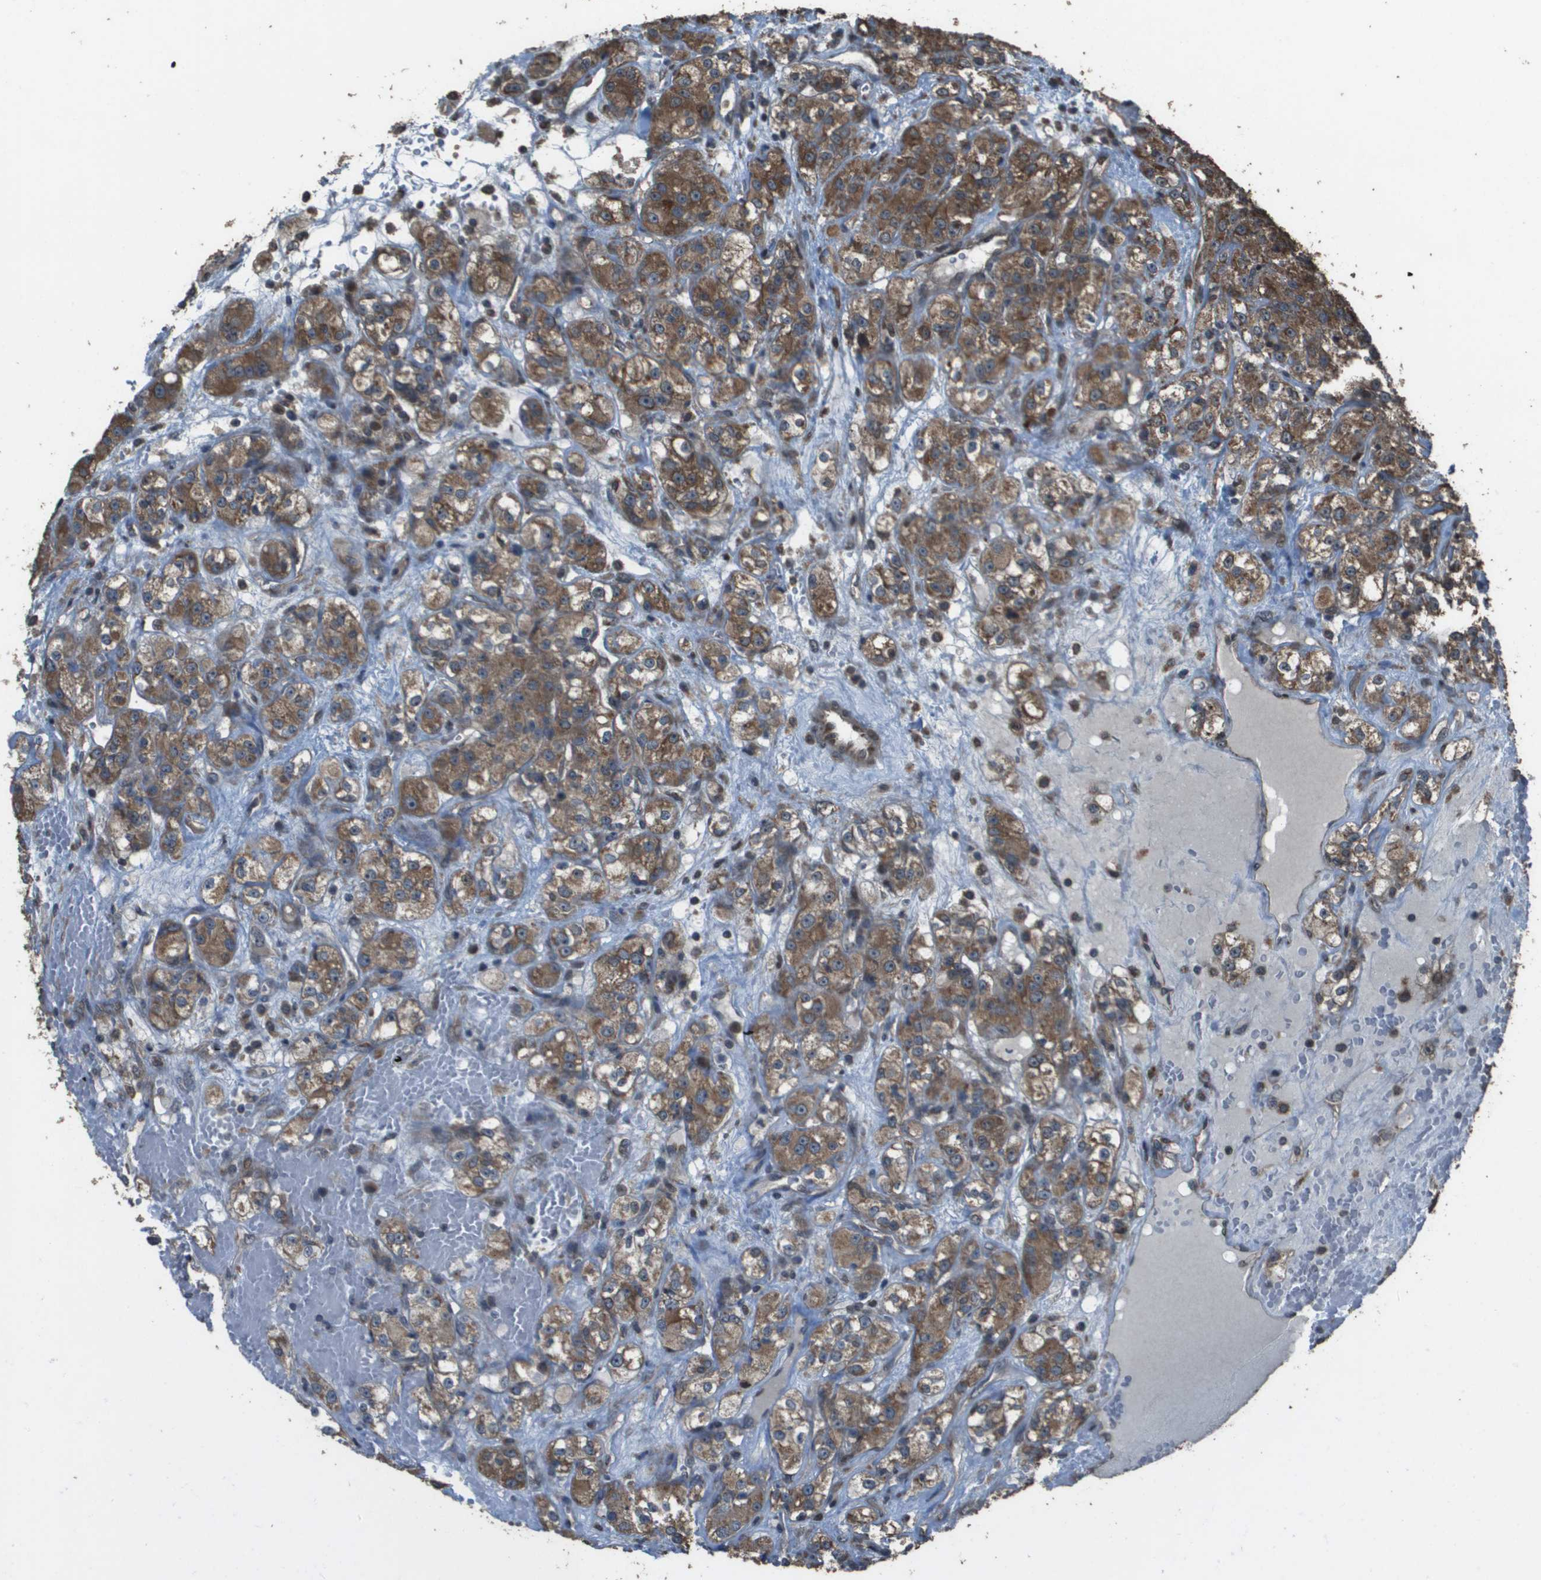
{"staining": {"intensity": "moderate", "quantity": ">75%", "location": "cytoplasmic/membranous"}, "tissue": "renal cancer", "cell_type": "Tumor cells", "image_type": "cancer", "snomed": [{"axis": "morphology", "description": "Normal tissue, NOS"}, {"axis": "morphology", "description": "Adenocarcinoma, NOS"}, {"axis": "topography", "description": "Kidney"}], "caption": "DAB immunohistochemical staining of renal cancer exhibits moderate cytoplasmic/membranous protein positivity in about >75% of tumor cells.", "gene": "FIG4", "patient": {"sex": "male", "age": 61}}